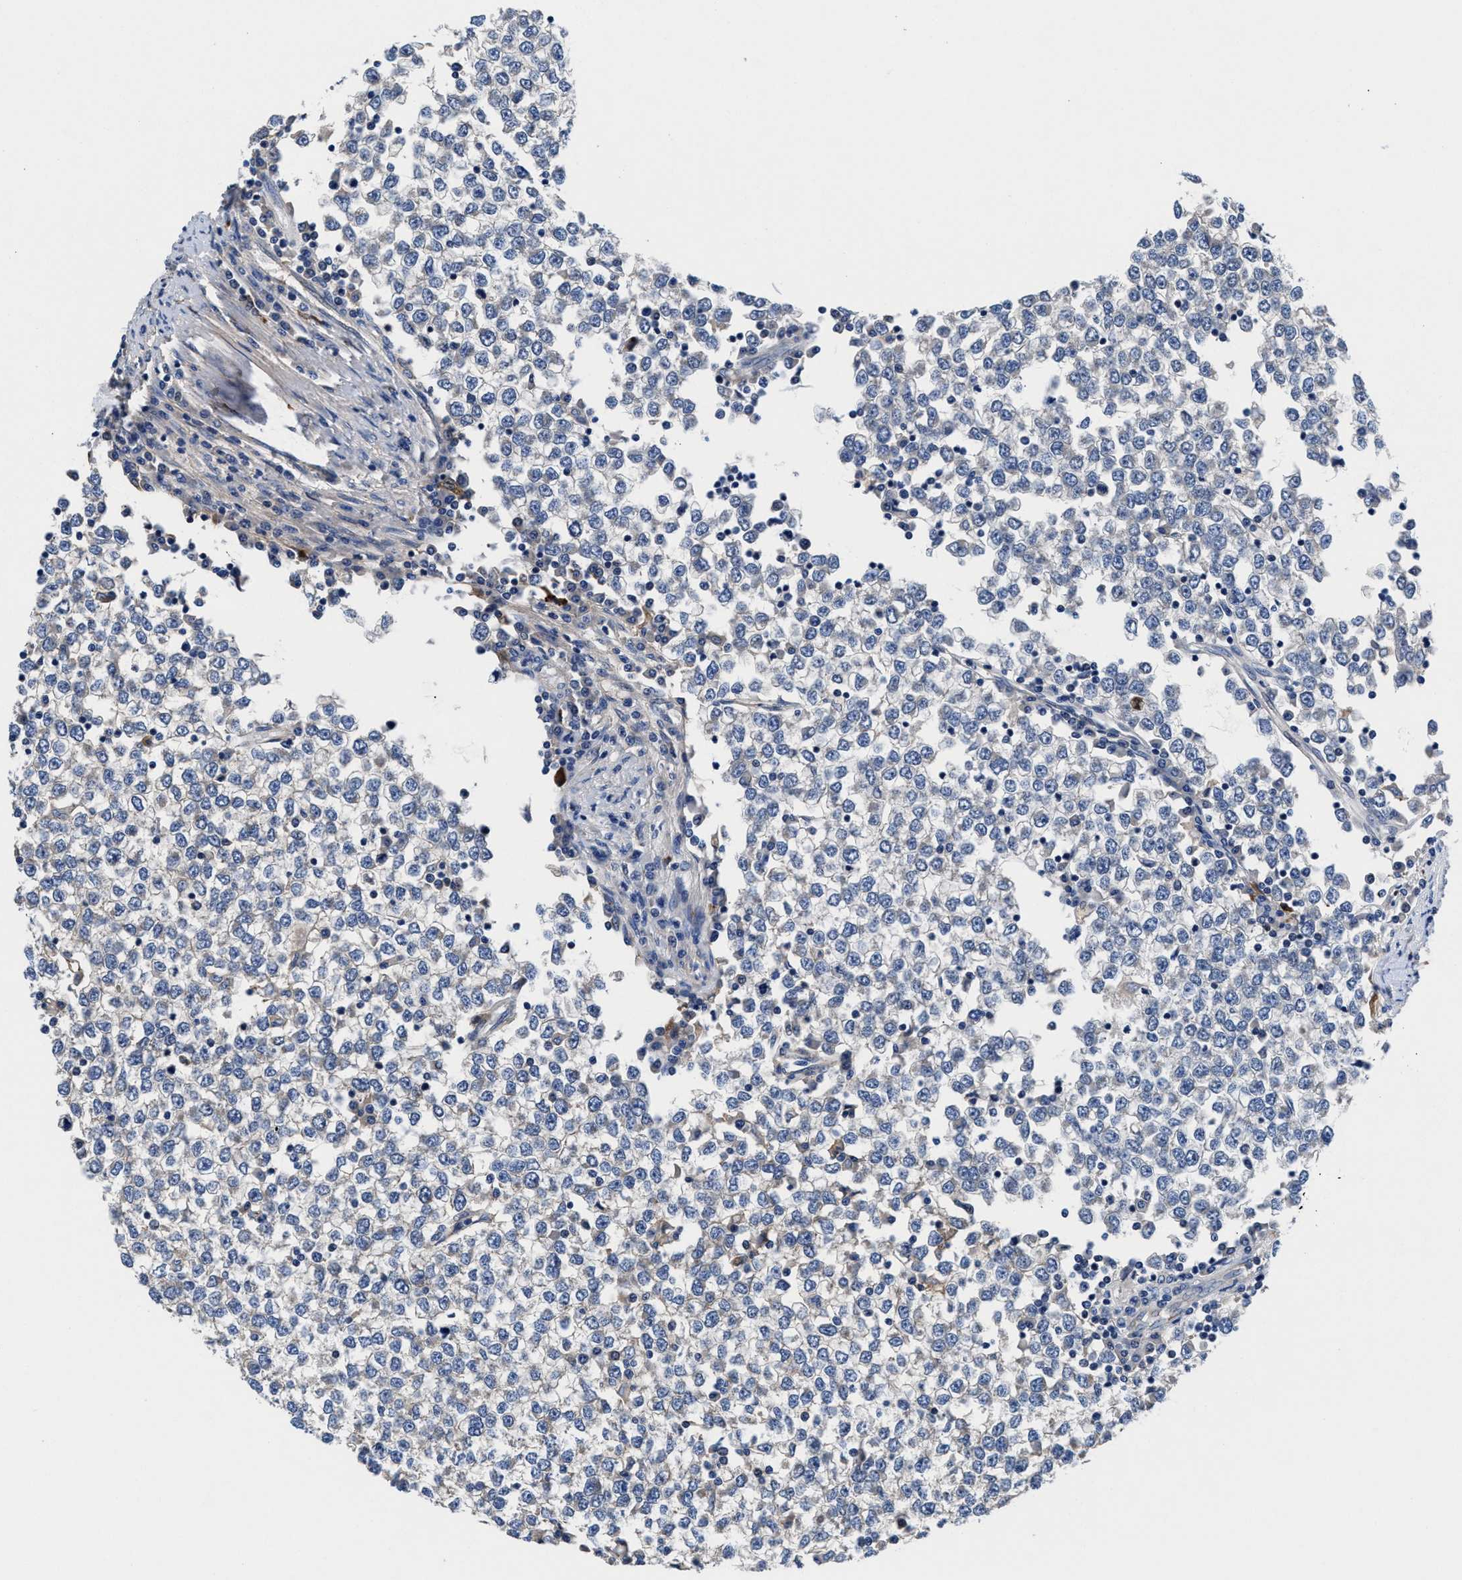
{"staining": {"intensity": "weak", "quantity": "<25%", "location": "cytoplasmic/membranous"}, "tissue": "testis cancer", "cell_type": "Tumor cells", "image_type": "cancer", "snomed": [{"axis": "morphology", "description": "Seminoma, NOS"}, {"axis": "topography", "description": "Testis"}], "caption": "An immunohistochemistry photomicrograph of testis cancer is shown. There is no staining in tumor cells of testis cancer.", "gene": "DHRS13", "patient": {"sex": "male", "age": 65}}